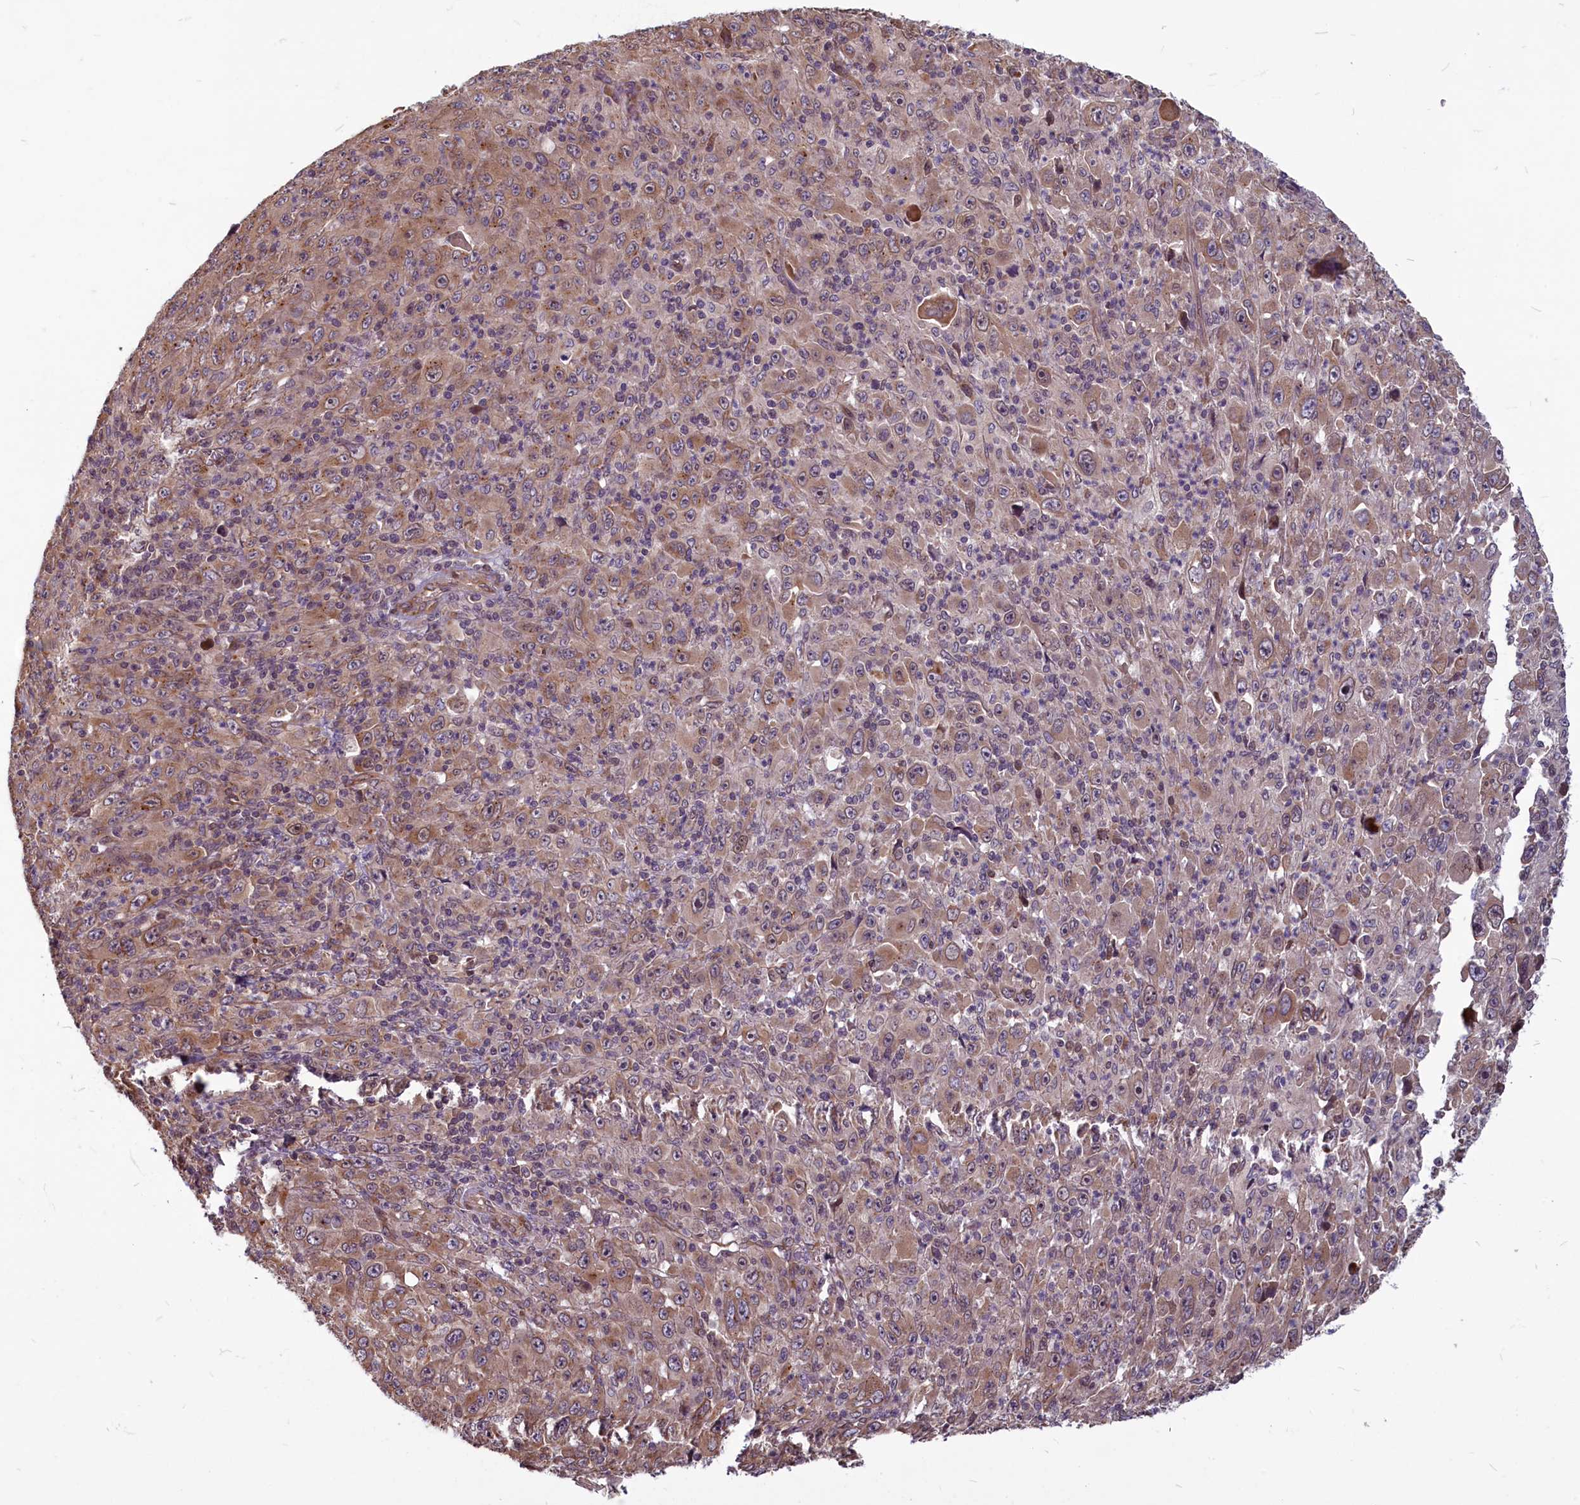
{"staining": {"intensity": "moderate", "quantity": ">75%", "location": "cytoplasmic/membranous,nuclear"}, "tissue": "melanoma", "cell_type": "Tumor cells", "image_type": "cancer", "snomed": [{"axis": "morphology", "description": "Malignant melanoma, Metastatic site"}, {"axis": "topography", "description": "Skin"}], "caption": "Moderate cytoplasmic/membranous and nuclear positivity for a protein is present in about >75% of tumor cells of malignant melanoma (metastatic site) using immunohistochemistry (IHC).", "gene": "MYCBP", "patient": {"sex": "female", "age": 56}}